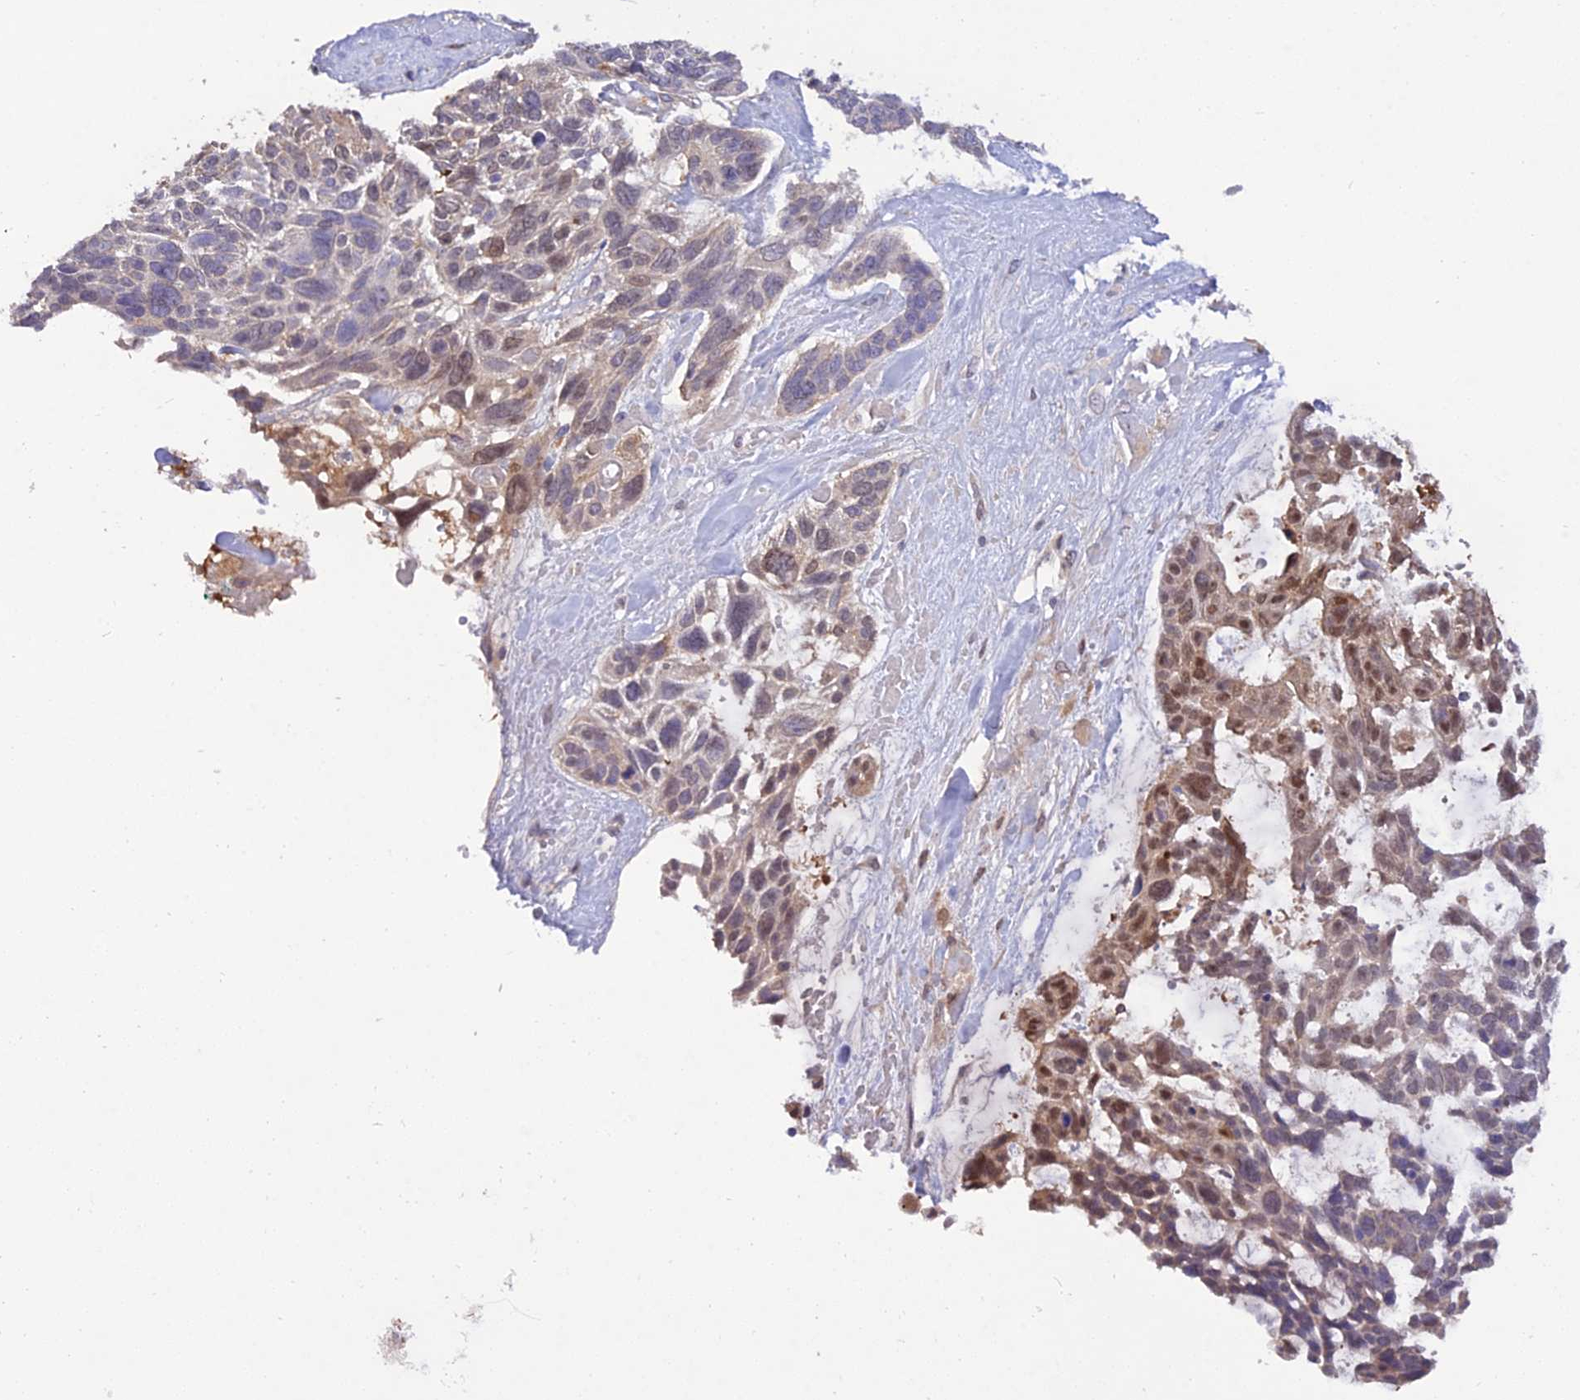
{"staining": {"intensity": "moderate", "quantity": "25%-75%", "location": "nuclear"}, "tissue": "skin cancer", "cell_type": "Tumor cells", "image_type": "cancer", "snomed": [{"axis": "morphology", "description": "Basal cell carcinoma"}, {"axis": "topography", "description": "Skin"}], "caption": "Tumor cells demonstrate moderate nuclear expression in approximately 25%-75% of cells in basal cell carcinoma (skin). The staining is performed using DAB brown chromogen to label protein expression. The nuclei are counter-stained blue using hematoxylin.", "gene": "PGK1", "patient": {"sex": "male", "age": 88}}